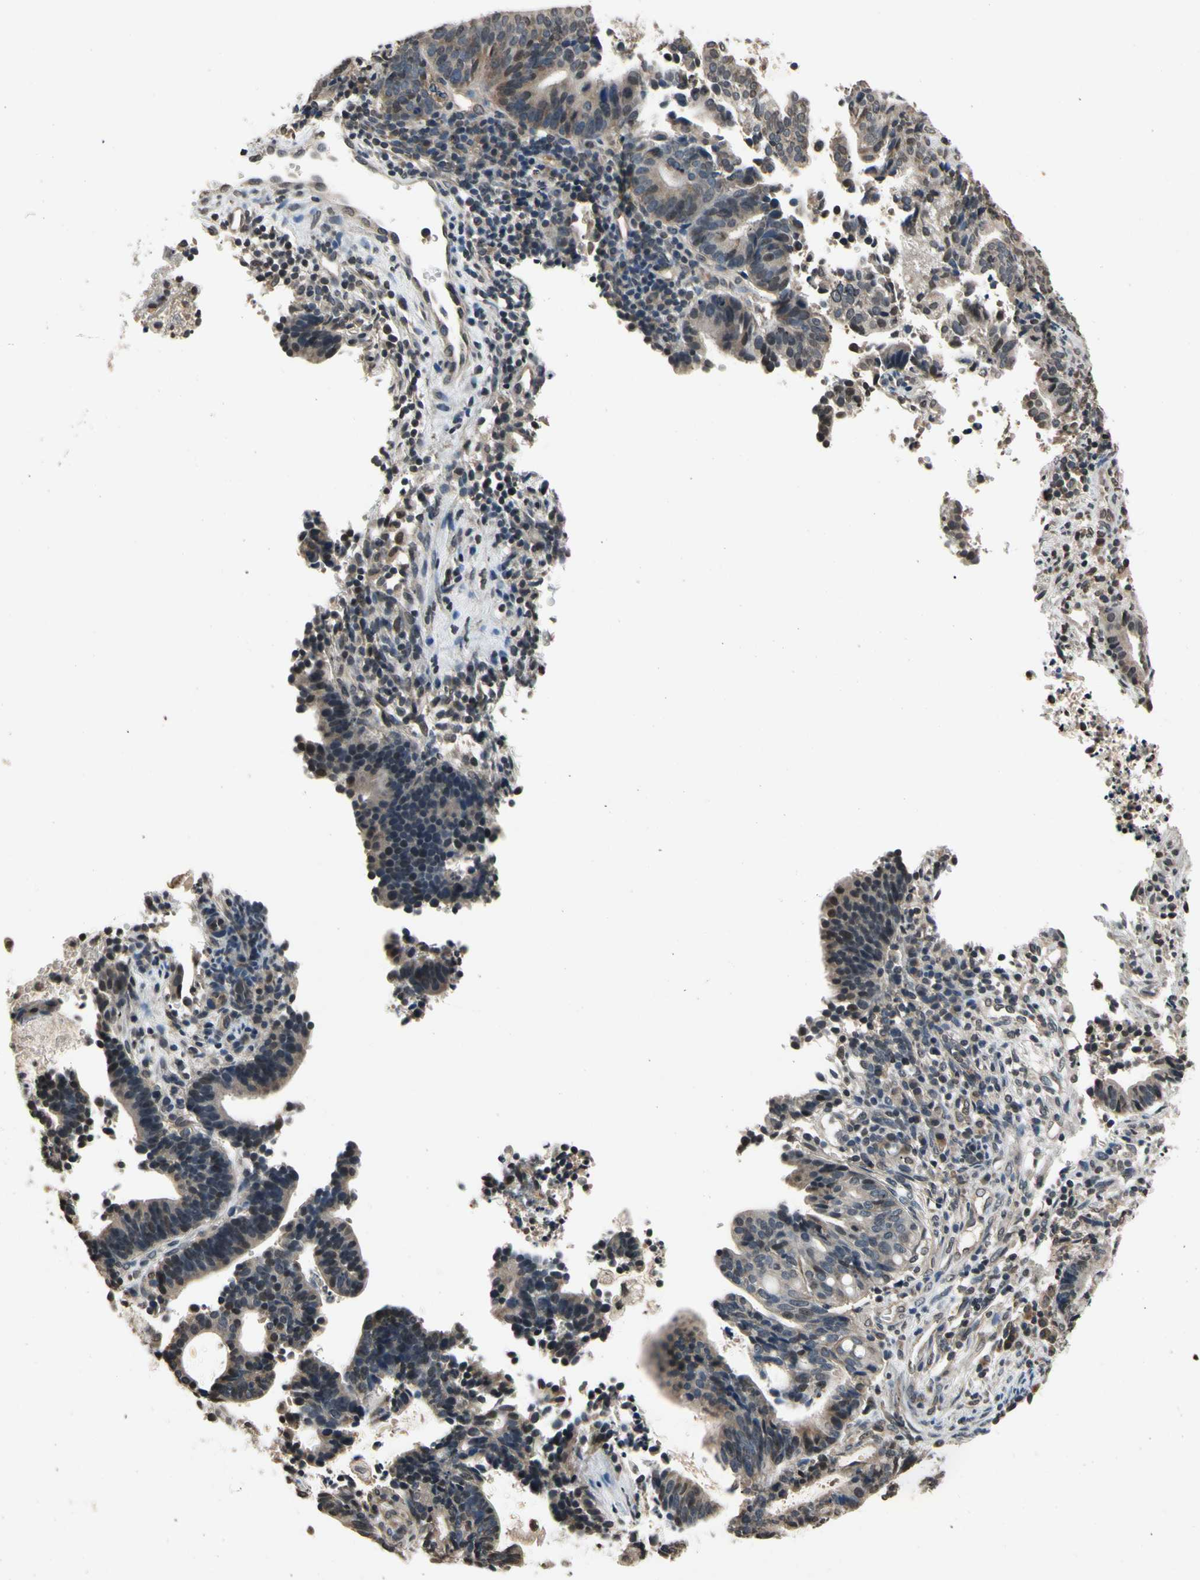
{"staining": {"intensity": "weak", "quantity": ">75%", "location": "cytoplasmic/membranous"}, "tissue": "endometrial cancer", "cell_type": "Tumor cells", "image_type": "cancer", "snomed": [{"axis": "morphology", "description": "Adenocarcinoma, NOS"}, {"axis": "topography", "description": "Uterus"}], "caption": "Immunohistochemistry (IHC) (DAB (3,3'-diaminobenzidine)) staining of human adenocarcinoma (endometrial) reveals weak cytoplasmic/membranous protein expression in about >75% of tumor cells.", "gene": "GCLC", "patient": {"sex": "female", "age": 83}}